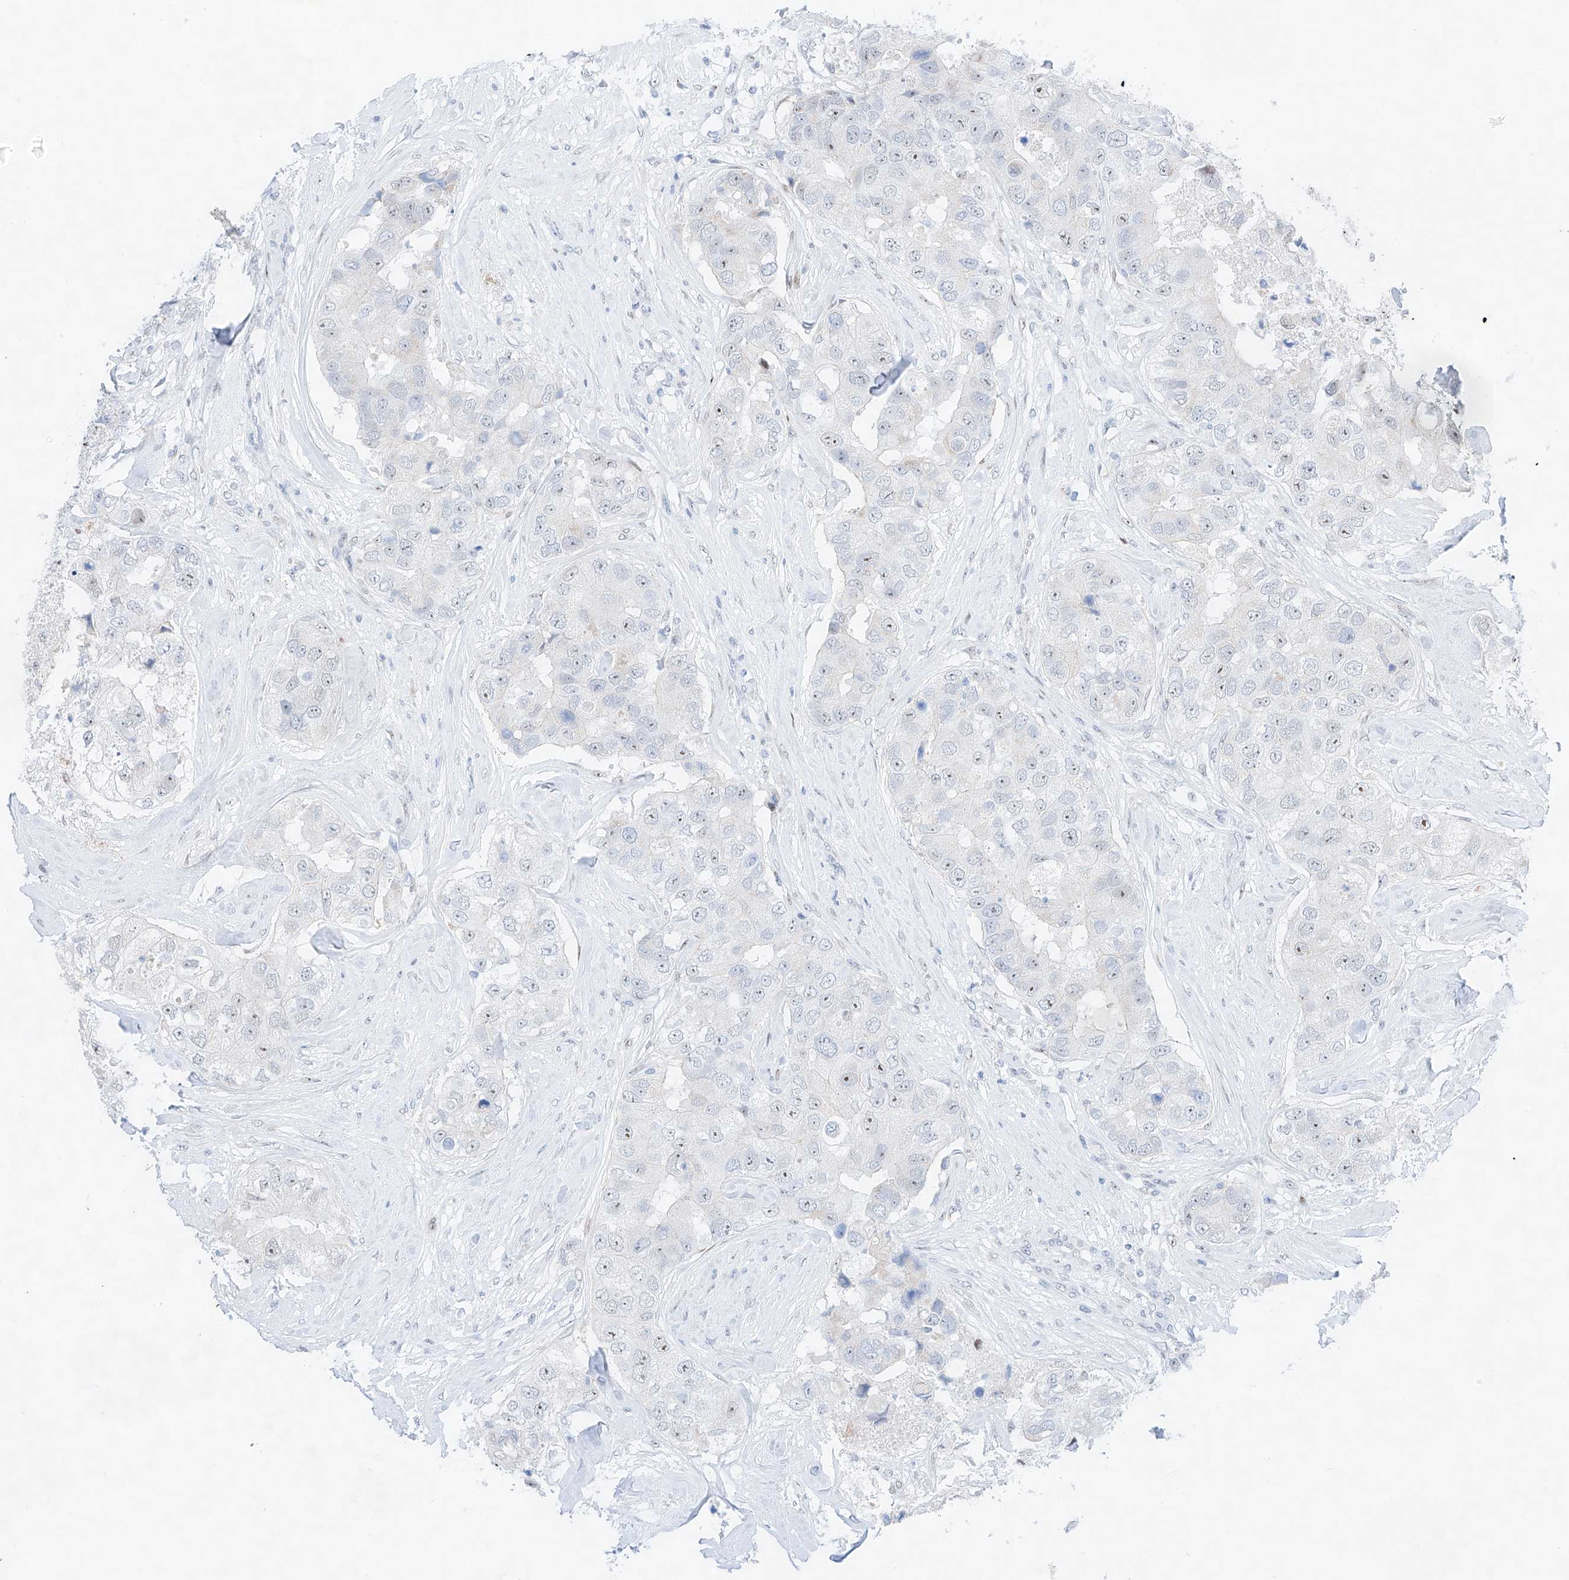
{"staining": {"intensity": "negative", "quantity": "none", "location": "none"}, "tissue": "breast cancer", "cell_type": "Tumor cells", "image_type": "cancer", "snomed": [{"axis": "morphology", "description": "Duct carcinoma"}, {"axis": "topography", "description": "Breast"}], "caption": "There is no significant positivity in tumor cells of intraductal carcinoma (breast). Brightfield microscopy of immunohistochemistry stained with DAB (3,3'-diaminobenzidine) (brown) and hematoxylin (blue), captured at high magnification.", "gene": "NT5C3B", "patient": {"sex": "female", "age": 62}}